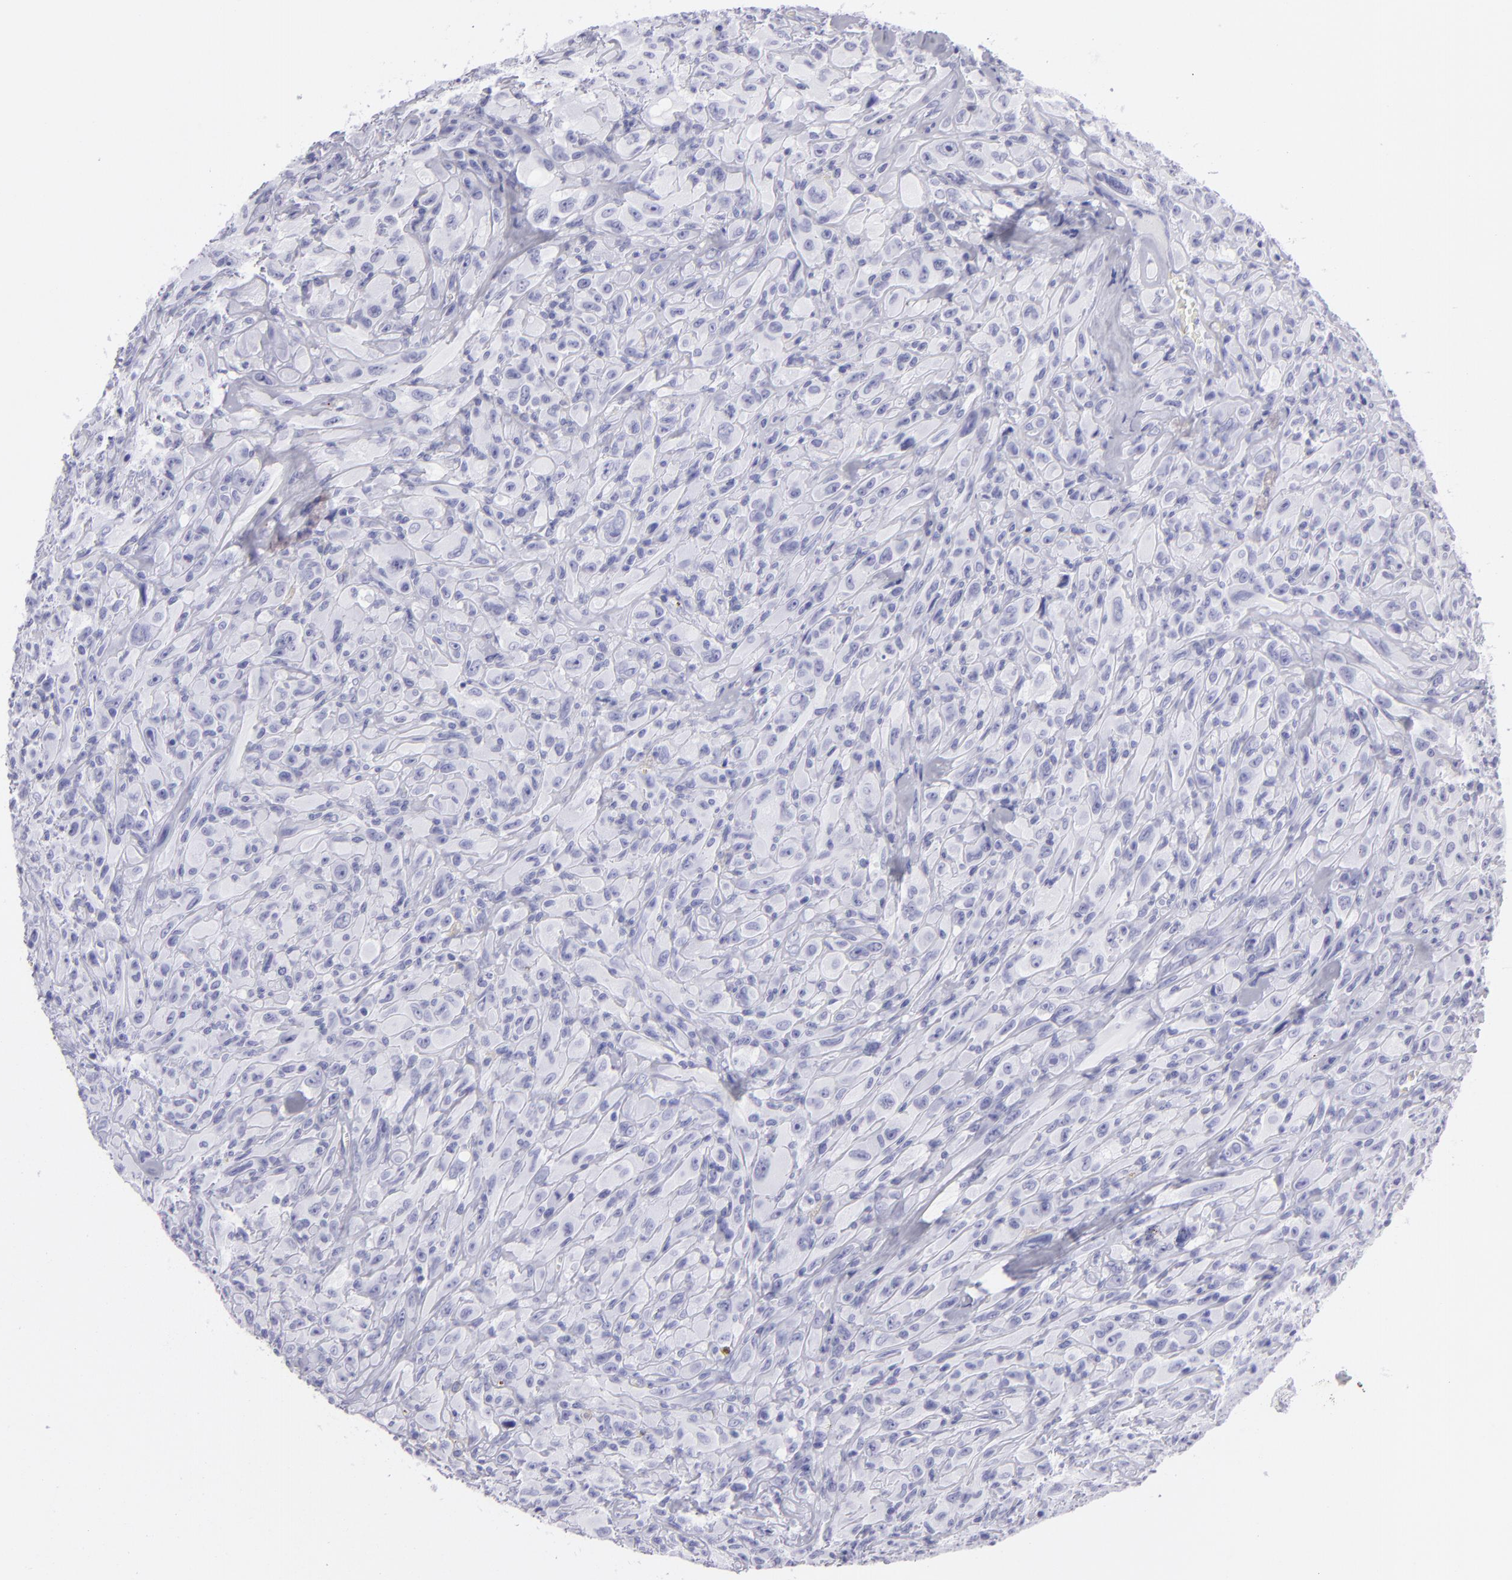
{"staining": {"intensity": "negative", "quantity": "none", "location": "none"}, "tissue": "glioma", "cell_type": "Tumor cells", "image_type": "cancer", "snomed": [{"axis": "morphology", "description": "Glioma, malignant, High grade"}, {"axis": "topography", "description": "Brain"}], "caption": "Human malignant high-grade glioma stained for a protein using immunohistochemistry shows no expression in tumor cells.", "gene": "PVALB", "patient": {"sex": "male", "age": 48}}